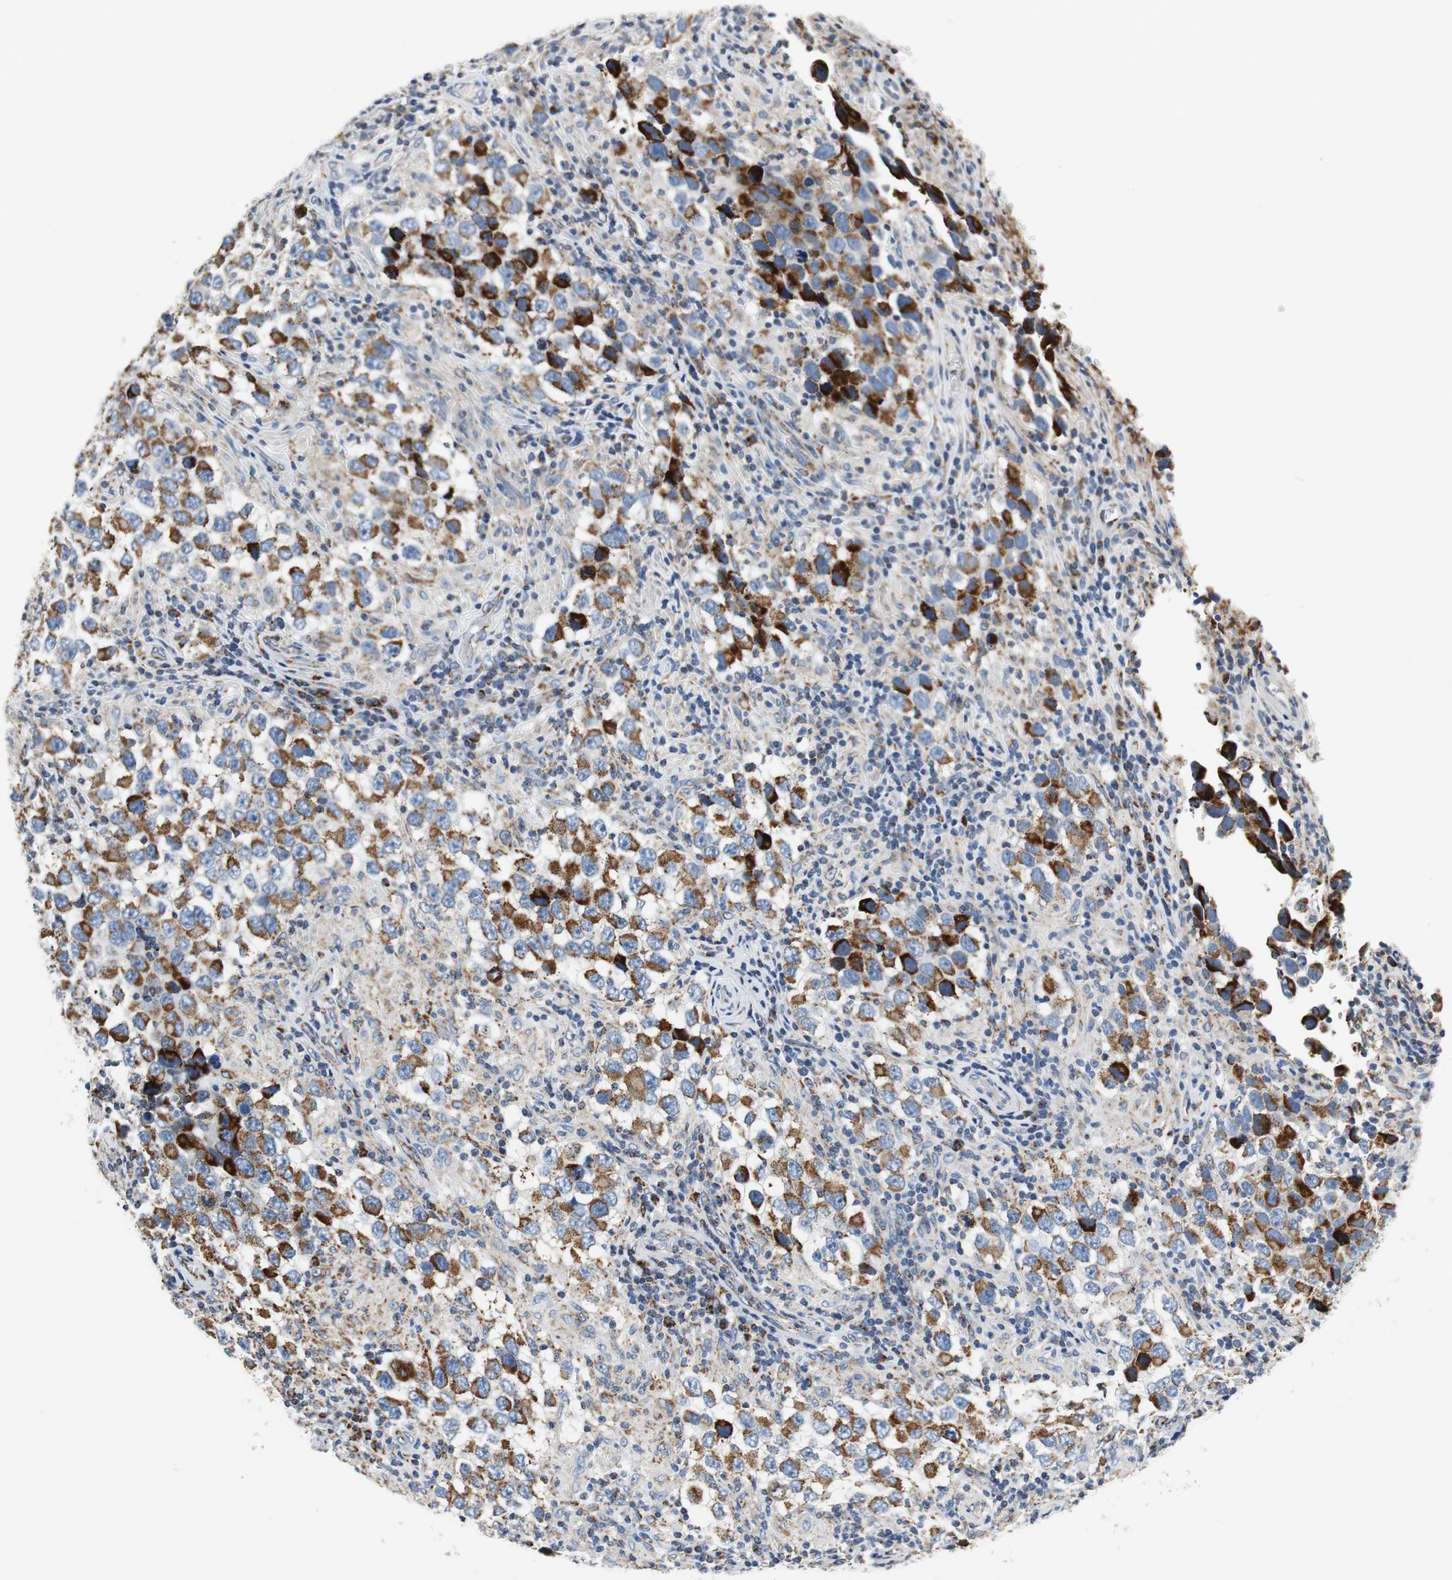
{"staining": {"intensity": "strong", "quantity": ">75%", "location": "cytoplasmic/membranous"}, "tissue": "testis cancer", "cell_type": "Tumor cells", "image_type": "cancer", "snomed": [{"axis": "morphology", "description": "Carcinoma, Embryonal, NOS"}, {"axis": "topography", "description": "Testis"}], "caption": "Immunohistochemistry (IHC) (DAB (3,3'-diaminobenzidine)) staining of testis embryonal carcinoma exhibits strong cytoplasmic/membranous protein staining in about >75% of tumor cells. The protein of interest is shown in brown color, while the nuclei are stained blue.", "gene": "C1QTNF7", "patient": {"sex": "male", "age": 21}}